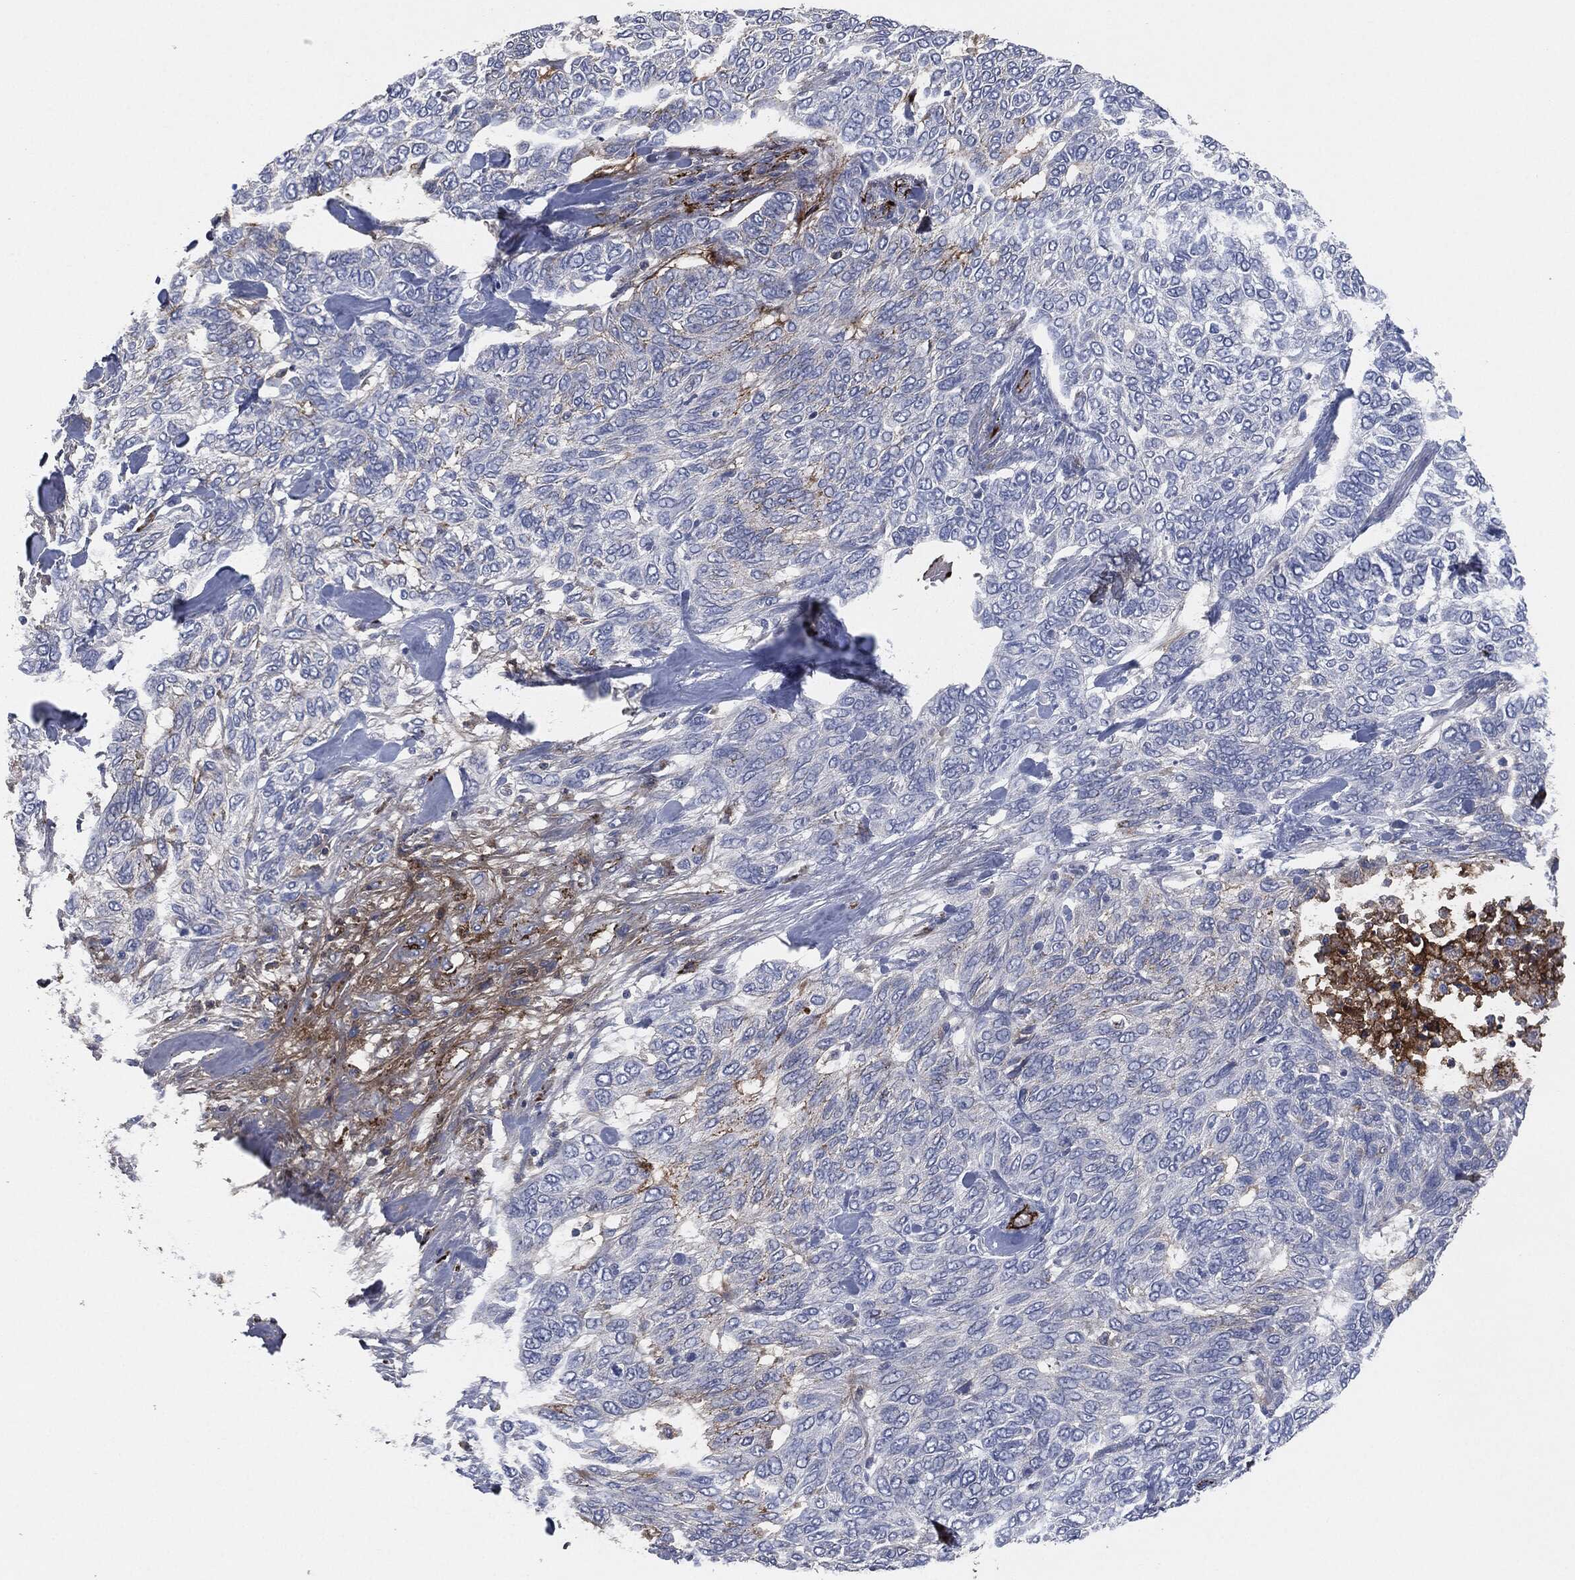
{"staining": {"intensity": "negative", "quantity": "none", "location": "none"}, "tissue": "skin cancer", "cell_type": "Tumor cells", "image_type": "cancer", "snomed": [{"axis": "morphology", "description": "Basal cell carcinoma"}, {"axis": "topography", "description": "Skin"}], "caption": "Tumor cells show no significant protein staining in basal cell carcinoma (skin).", "gene": "APOB", "patient": {"sex": "female", "age": 65}}